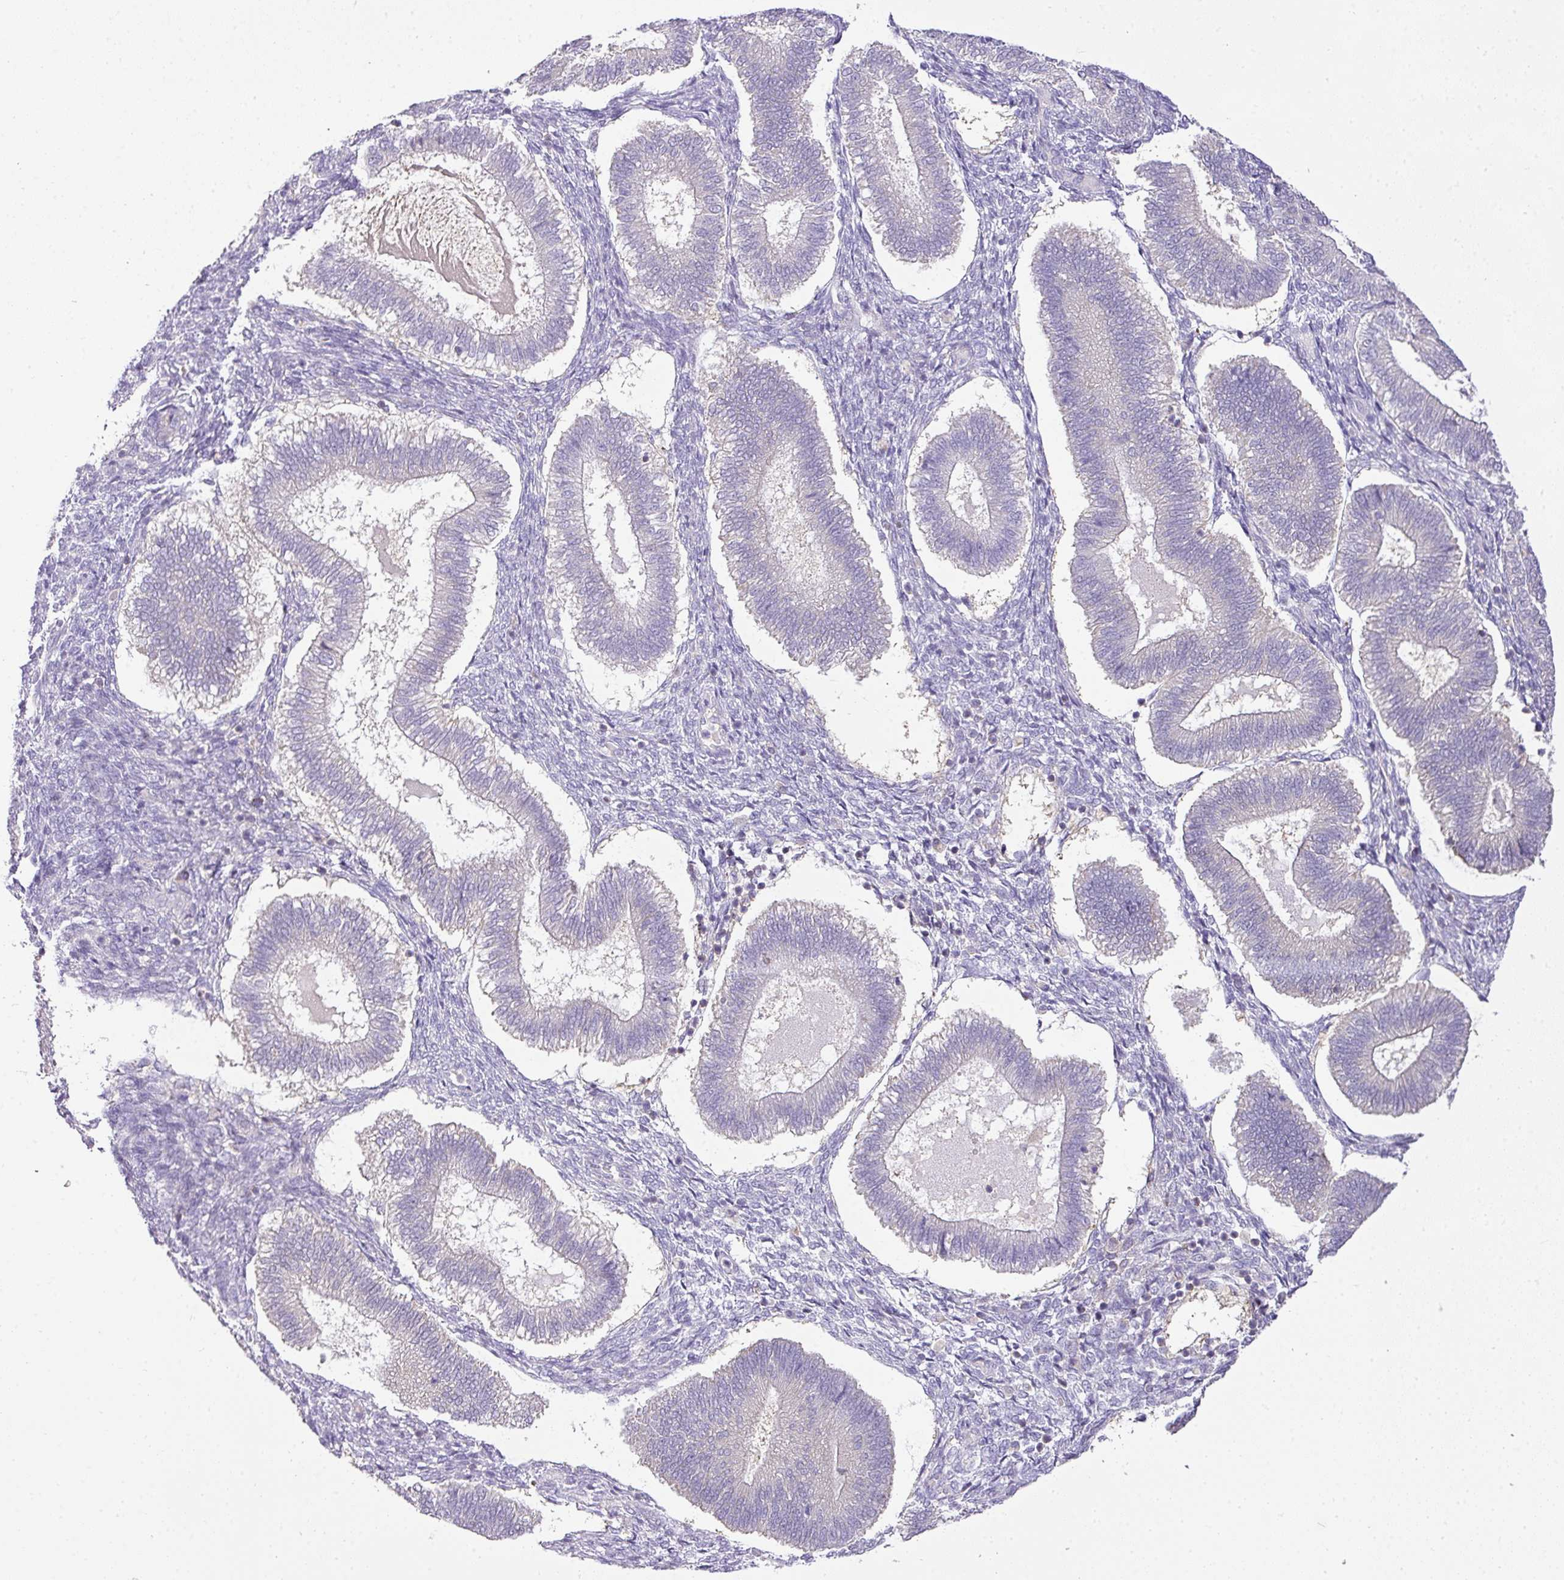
{"staining": {"intensity": "negative", "quantity": "none", "location": "none"}, "tissue": "endometrium", "cell_type": "Cells in endometrial stroma", "image_type": "normal", "snomed": [{"axis": "morphology", "description": "Normal tissue, NOS"}, {"axis": "topography", "description": "Endometrium"}], "caption": "Immunohistochemical staining of normal endometrium reveals no significant expression in cells in endometrial stroma.", "gene": "HOXC13", "patient": {"sex": "female", "age": 25}}